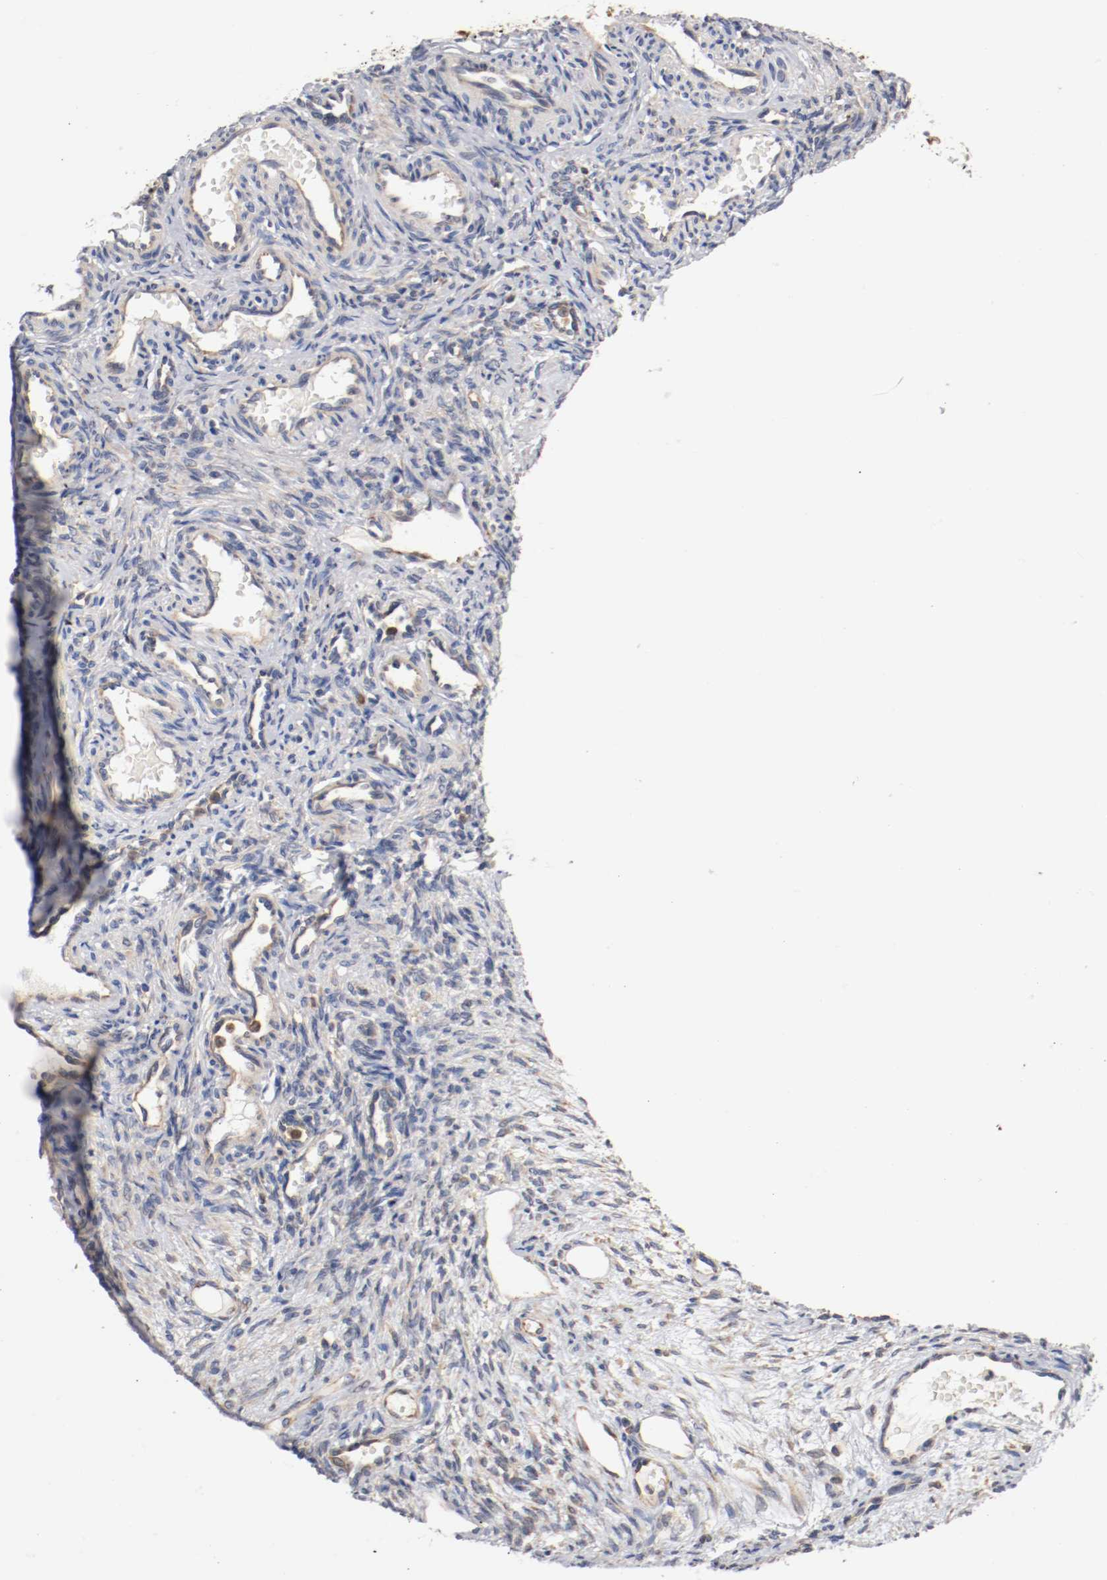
{"staining": {"intensity": "weak", "quantity": ">75%", "location": "cytoplasmic/membranous"}, "tissue": "ovary", "cell_type": "Follicle cells", "image_type": "normal", "snomed": [{"axis": "morphology", "description": "Normal tissue, NOS"}, {"axis": "topography", "description": "Ovary"}], "caption": "About >75% of follicle cells in unremarkable ovary demonstrate weak cytoplasmic/membranous protein staining as visualized by brown immunohistochemical staining.", "gene": "TNFSF12", "patient": {"sex": "female", "age": 33}}